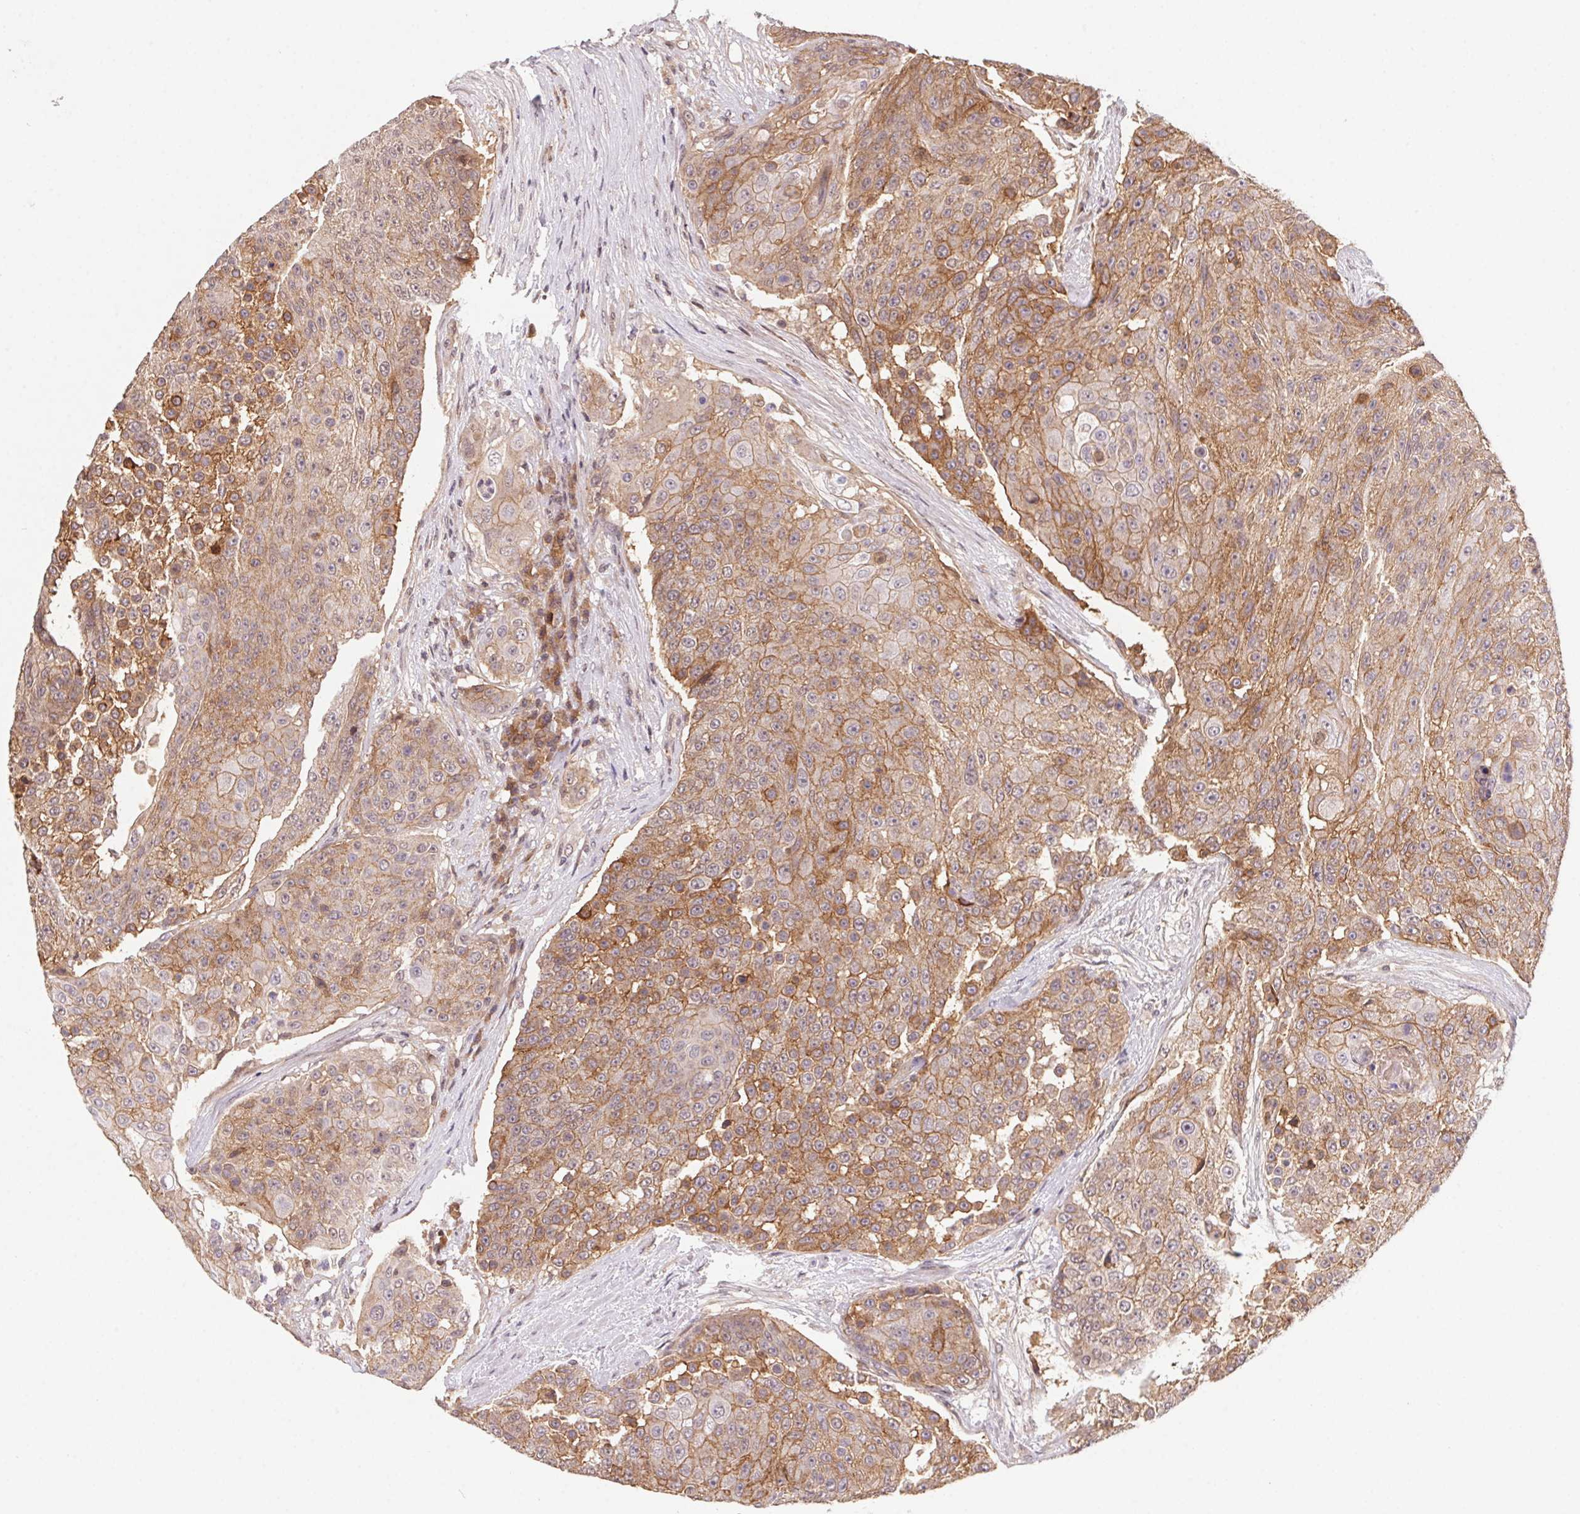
{"staining": {"intensity": "moderate", "quantity": ">75%", "location": "cytoplasmic/membranous"}, "tissue": "urothelial cancer", "cell_type": "Tumor cells", "image_type": "cancer", "snomed": [{"axis": "morphology", "description": "Urothelial carcinoma, High grade"}, {"axis": "topography", "description": "Urinary bladder"}], "caption": "High-magnification brightfield microscopy of high-grade urothelial carcinoma stained with DAB (3,3'-diaminobenzidine) (brown) and counterstained with hematoxylin (blue). tumor cells exhibit moderate cytoplasmic/membranous positivity is identified in about>75% of cells.", "gene": "SLC52A2", "patient": {"sex": "female", "age": 63}}